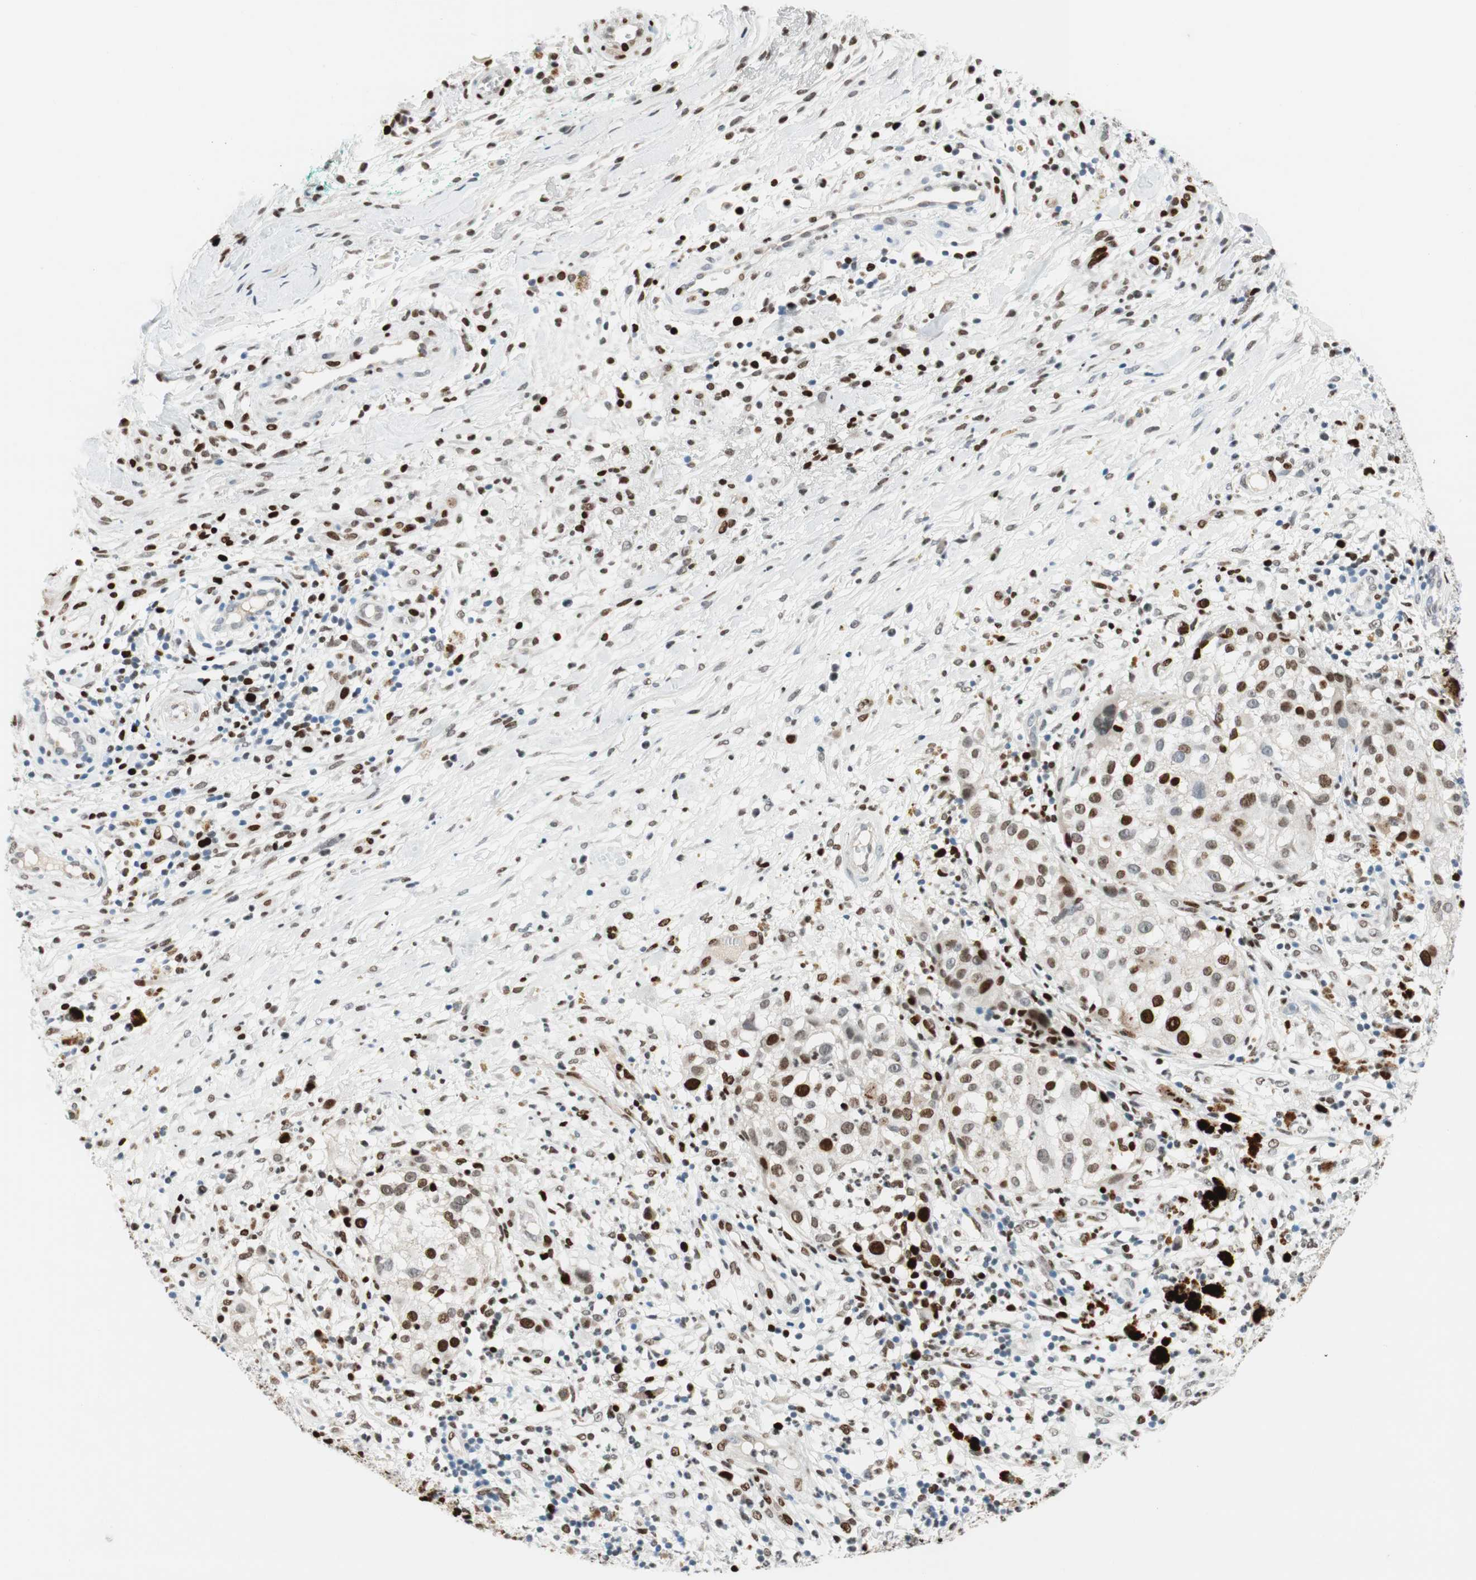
{"staining": {"intensity": "strong", "quantity": "25%-75%", "location": "nuclear"}, "tissue": "melanoma", "cell_type": "Tumor cells", "image_type": "cancer", "snomed": [{"axis": "morphology", "description": "Necrosis, NOS"}, {"axis": "morphology", "description": "Malignant melanoma, NOS"}, {"axis": "topography", "description": "Skin"}], "caption": "This micrograph demonstrates malignant melanoma stained with immunohistochemistry (IHC) to label a protein in brown. The nuclear of tumor cells show strong positivity for the protein. Nuclei are counter-stained blue.", "gene": "EZH2", "patient": {"sex": "female", "age": 87}}